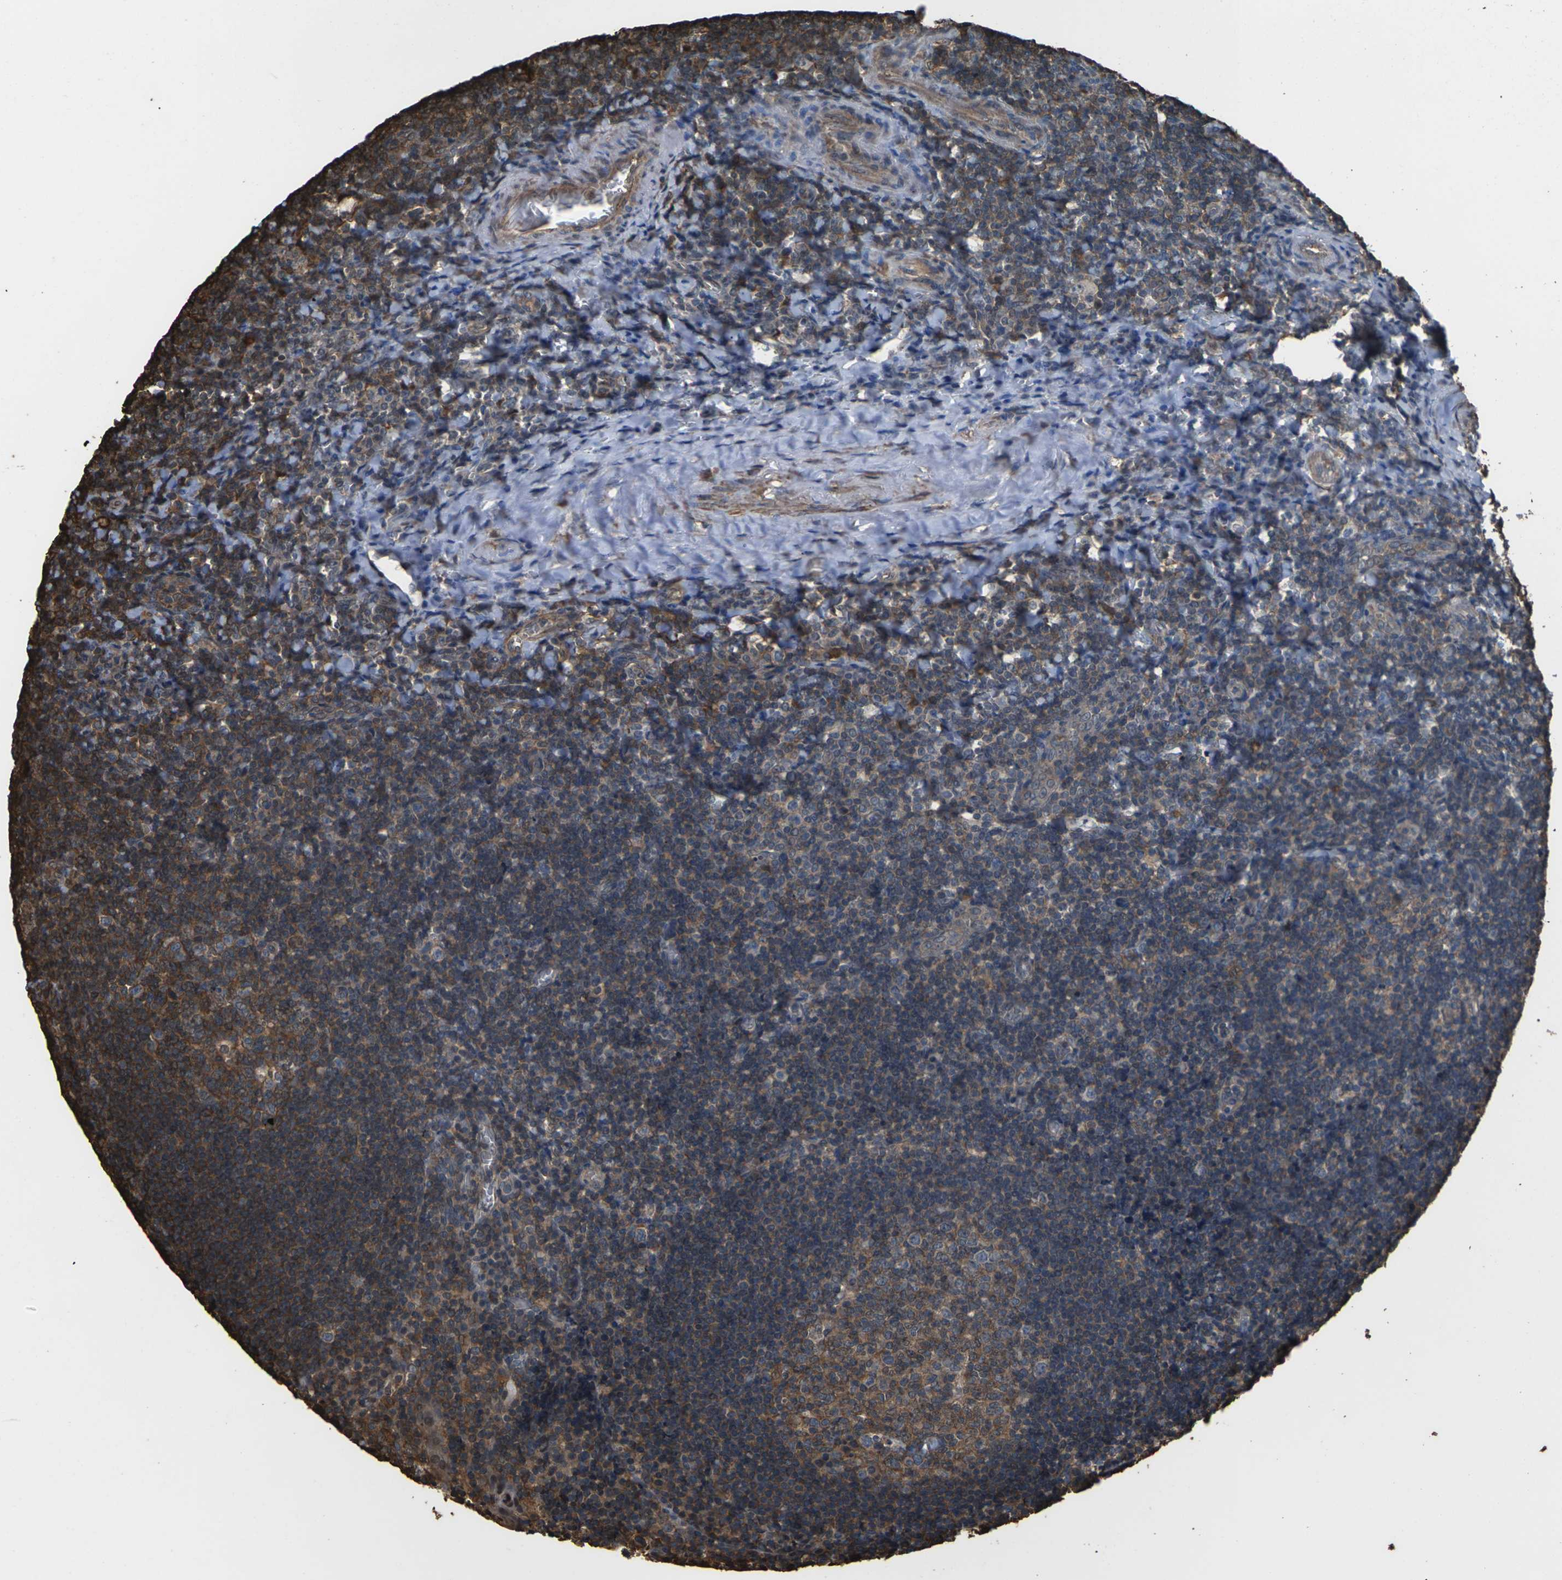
{"staining": {"intensity": "moderate", "quantity": "25%-75%", "location": "cytoplasmic/membranous"}, "tissue": "tonsil", "cell_type": "Germinal center cells", "image_type": "normal", "snomed": [{"axis": "morphology", "description": "Normal tissue, NOS"}, {"axis": "topography", "description": "Tonsil"}], "caption": "Immunohistochemical staining of unremarkable tonsil demonstrates moderate cytoplasmic/membranous protein positivity in about 25%-75% of germinal center cells. Using DAB (3,3'-diaminobenzidine) (brown) and hematoxylin (blue) stains, captured at high magnification using brightfield microscopy.", "gene": "DHPS", "patient": {"sex": "male", "age": 37}}